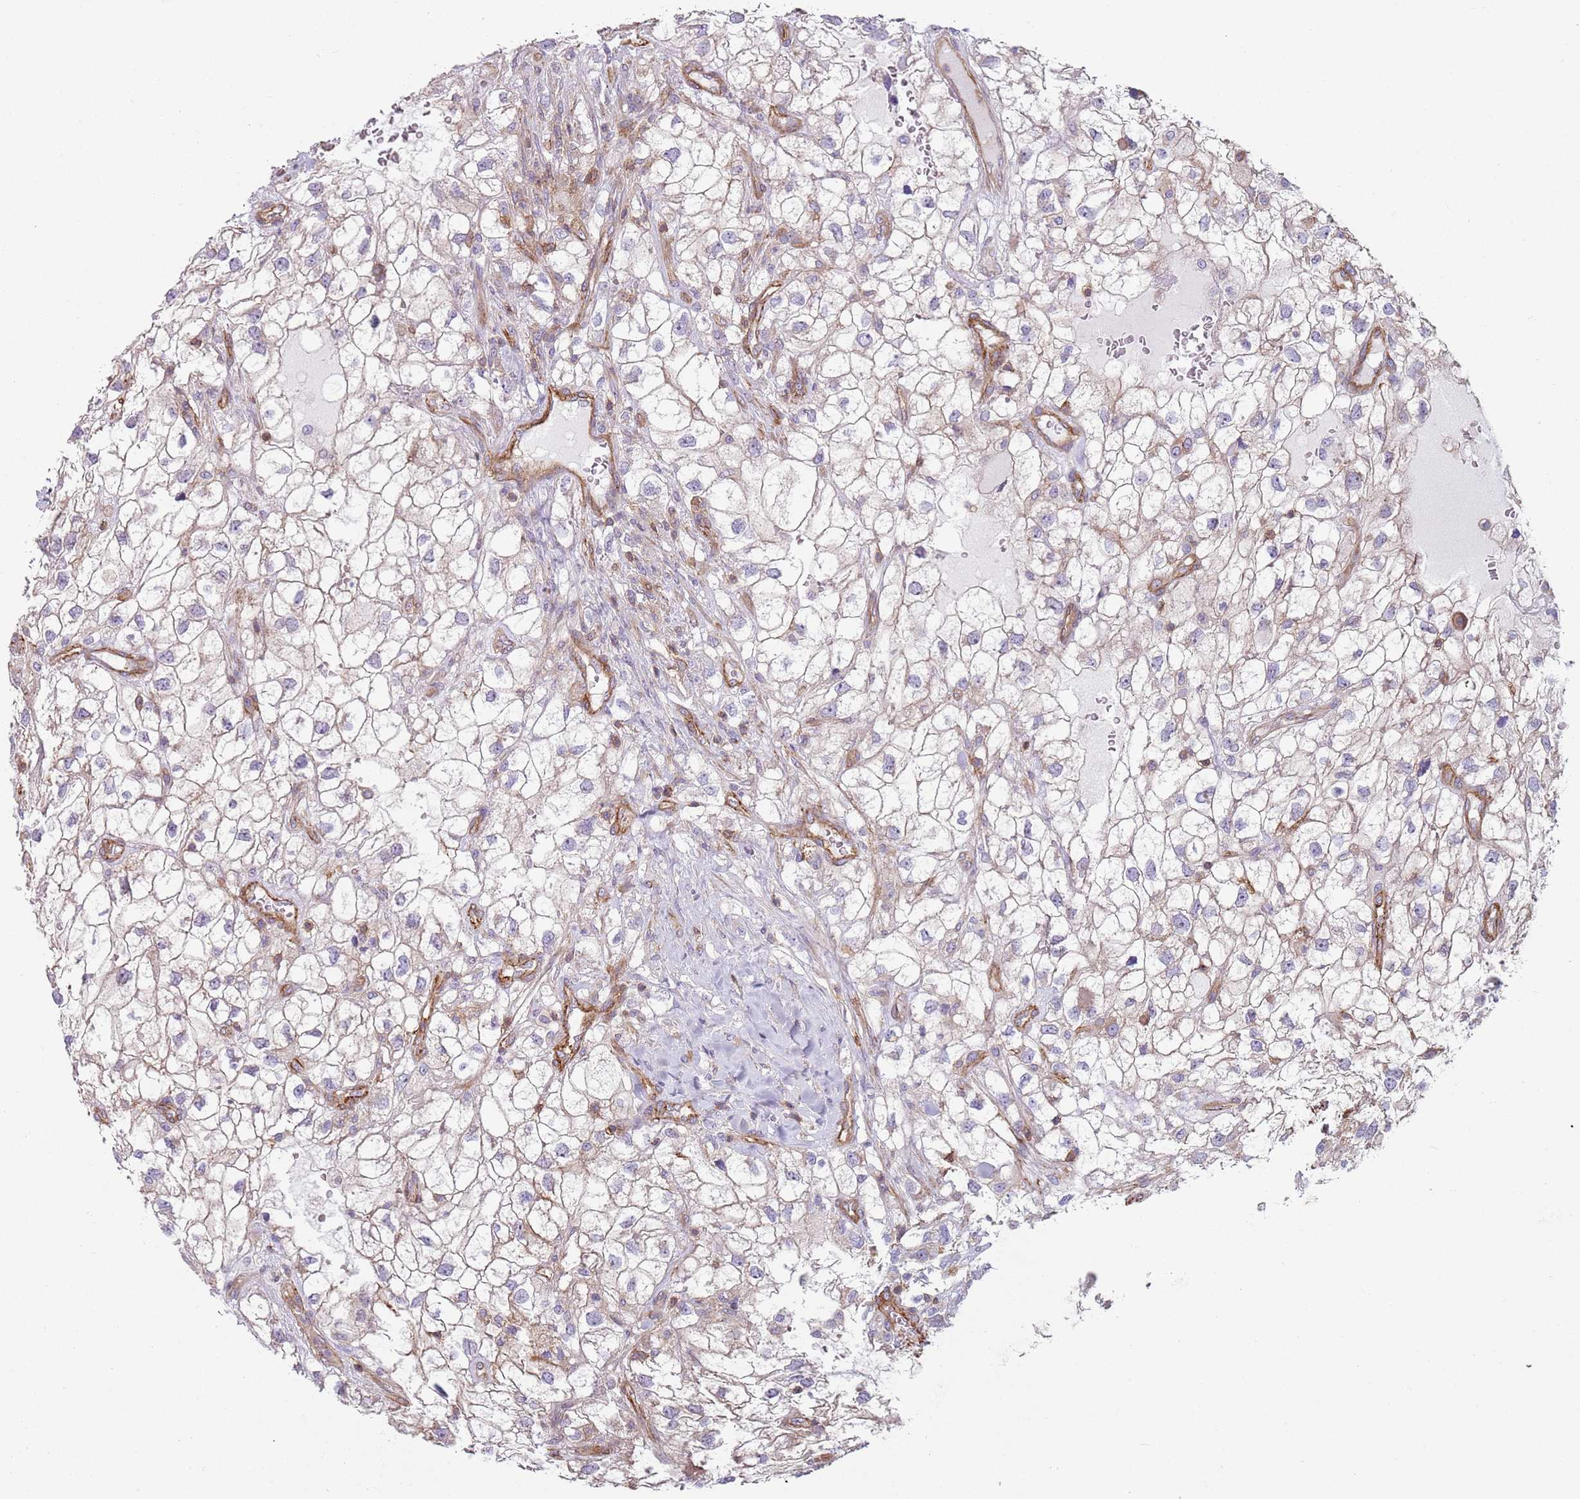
{"staining": {"intensity": "weak", "quantity": "25%-75%", "location": "cytoplasmic/membranous"}, "tissue": "renal cancer", "cell_type": "Tumor cells", "image_type": "cancer", "snomed": [{"axis": "morphology", "description": "Adenocarcinoma, NOS"}, {"axis": "topography", "description": "Kidney"}], "caption": "This image demonstrates renal cancer stained with IHC to label a protein in brown. The cytoplasmic/membranous of tumor cells show weak positivity for the protein. Nuclei are counter-stained blue.", "gene": "GNAI3", "patient": {"sex": "male", "age": 59}}